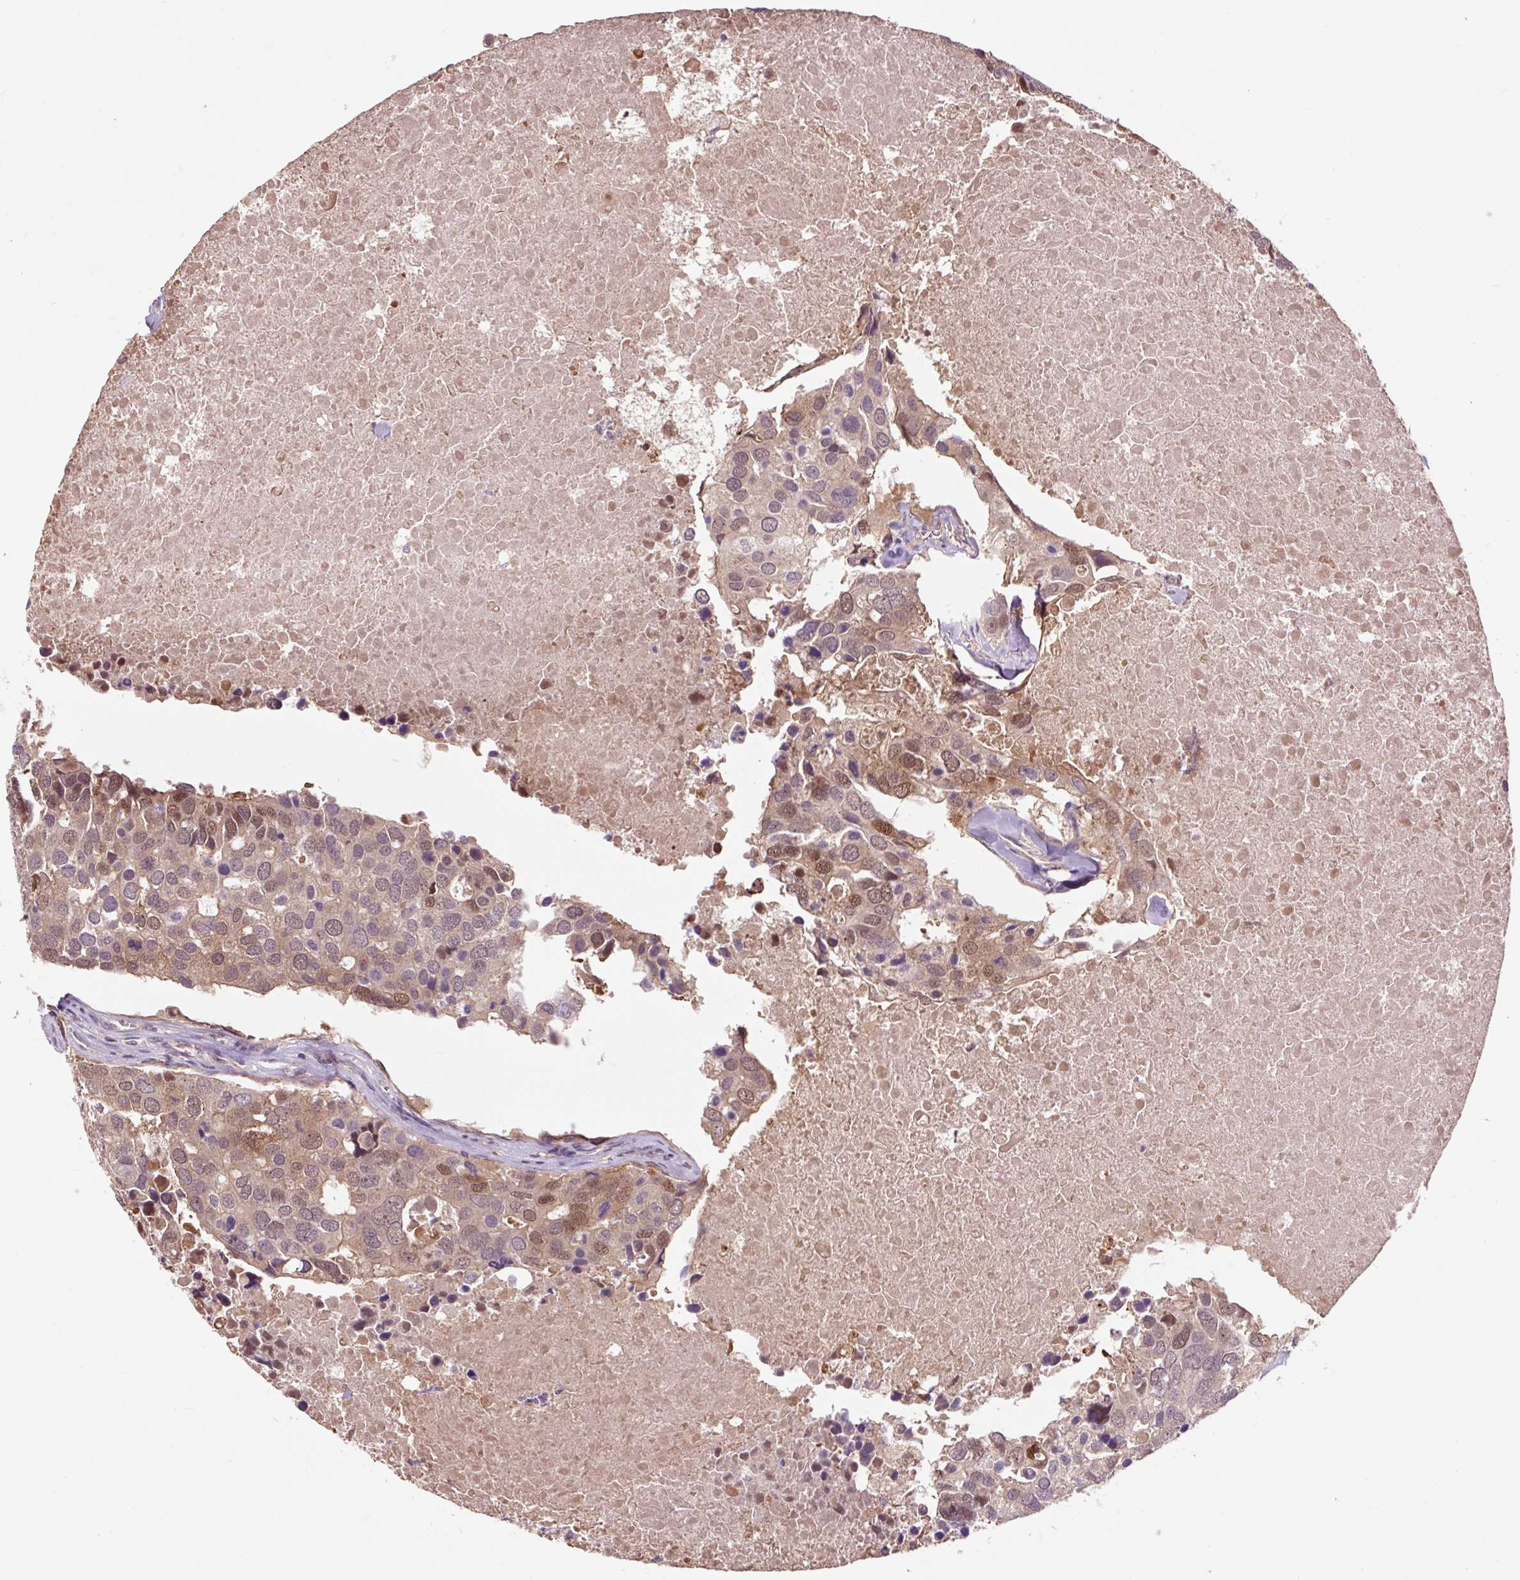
{"staining": {"intensity": "moderate", "quantity": "25%-75%", "location": "cytoplasmic/membranous,nuclear"}, "tissue": "breast cancer", "cell_type": "Tumor cells", "image_type": "cancer", "snomed": [{"axis": "morphology", "description": "Duct carcinoma"}, {"axis": "topography", "description": "Breast"}], "caption": "Invasive ductal carcinoma (breast) stained for a protein (brown) reveals moderate cytoplasmic/membranous and nuclear positive staining in approximately 25%-75% of tumor cells.", "gene": "MMS19", "patient": {"sex": "female", "age": 83}}